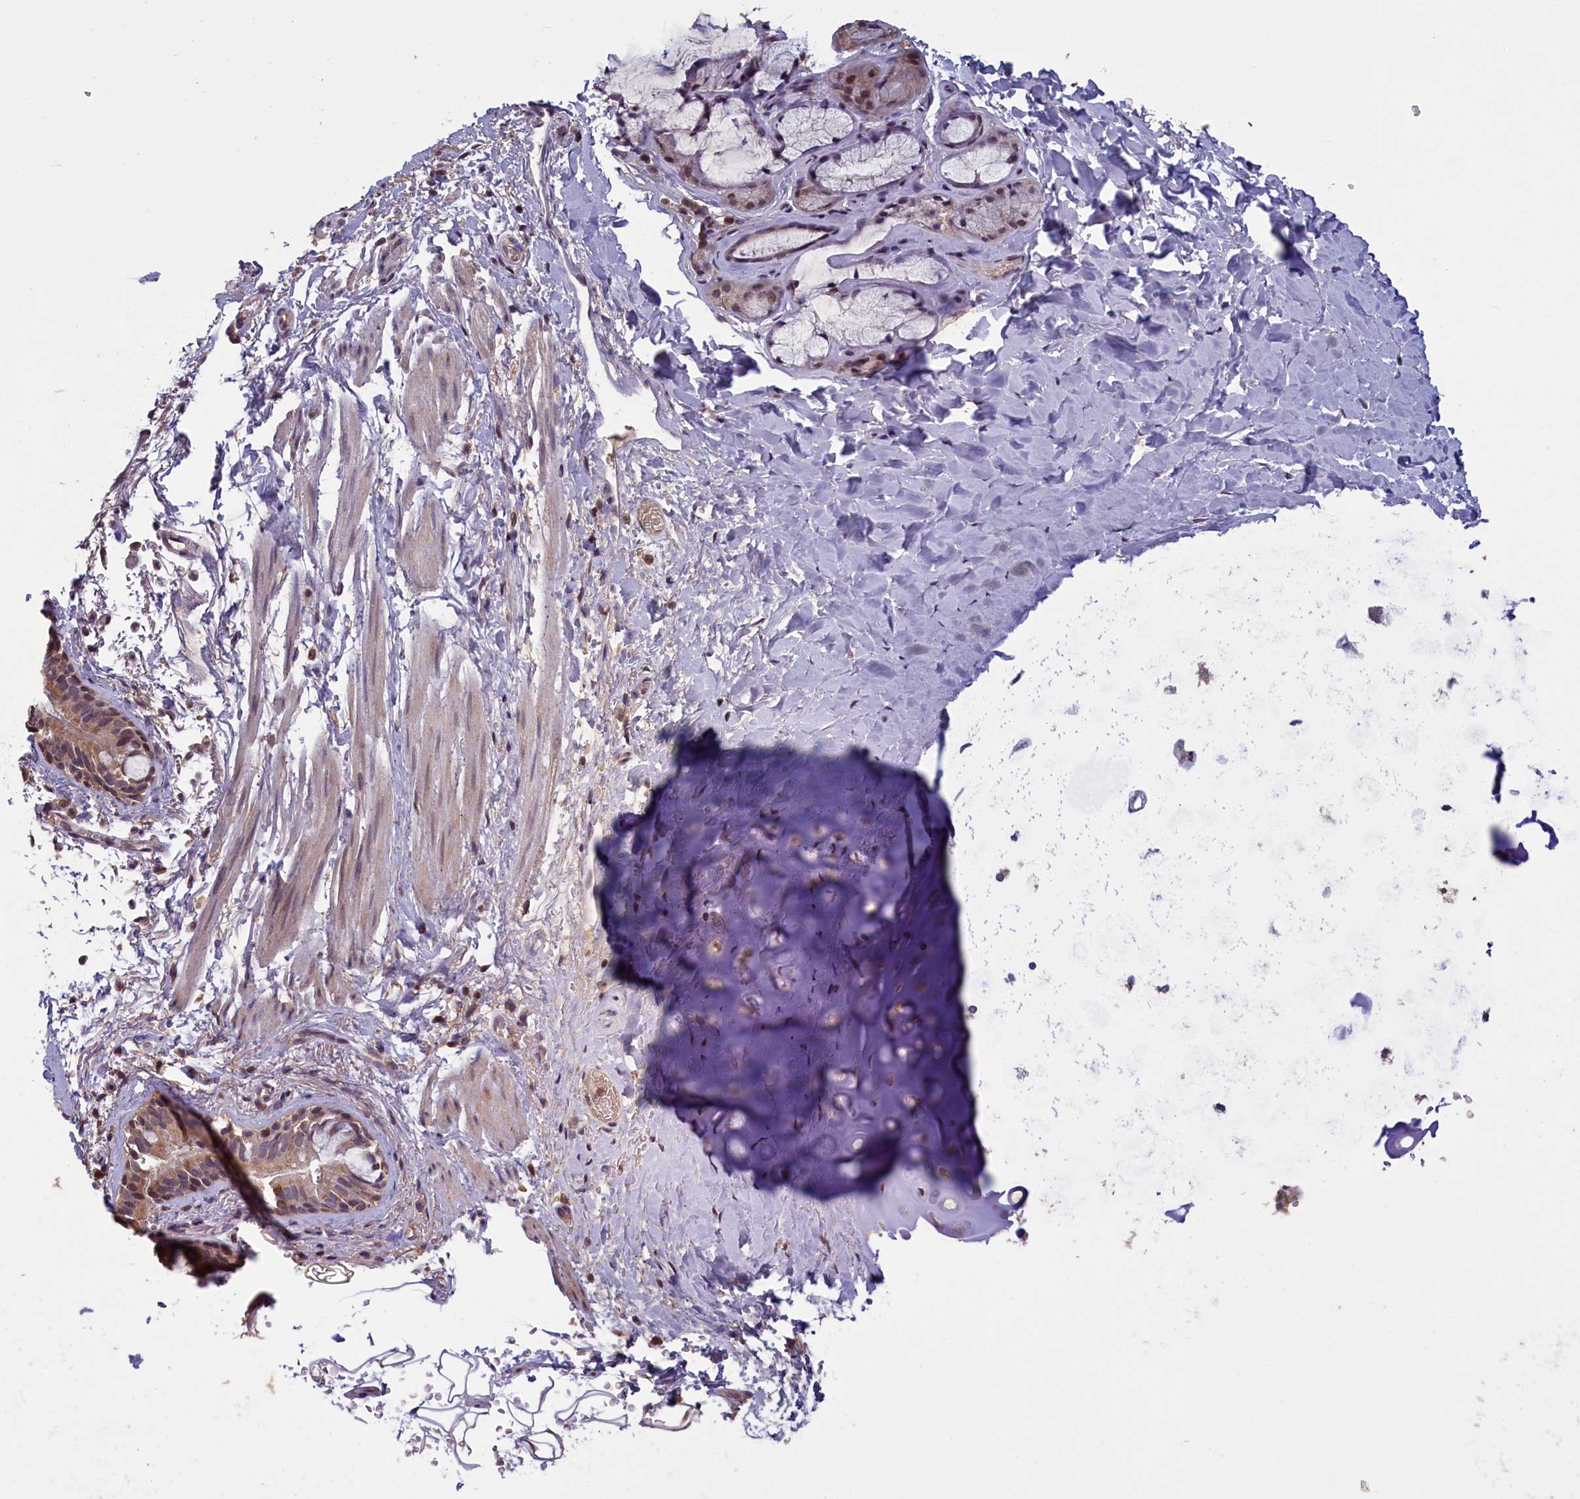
{"staining": {"intensity": "negative", "quantity": "none", "location": "none"}, "tissue": "adipose tissue", "cell_type": "Adipocytes", "image_type": "normal", "snomed": [{"axis": "morphology", "description": "Normal tissue, NOS"}, {"axis": "topography", "description": "Lymph node"}, {"axis": "topography", "description": "Bronchus"}], "caption": "IHC image of unremarkable adipose tissue: human adipose tissue stained with DAB (3,3'-diaminobenzidine) demonstrates no significant protein expression in adipocytes.", "gene": "NUBP1", "patient": {"sex": "male", "age": 63}}